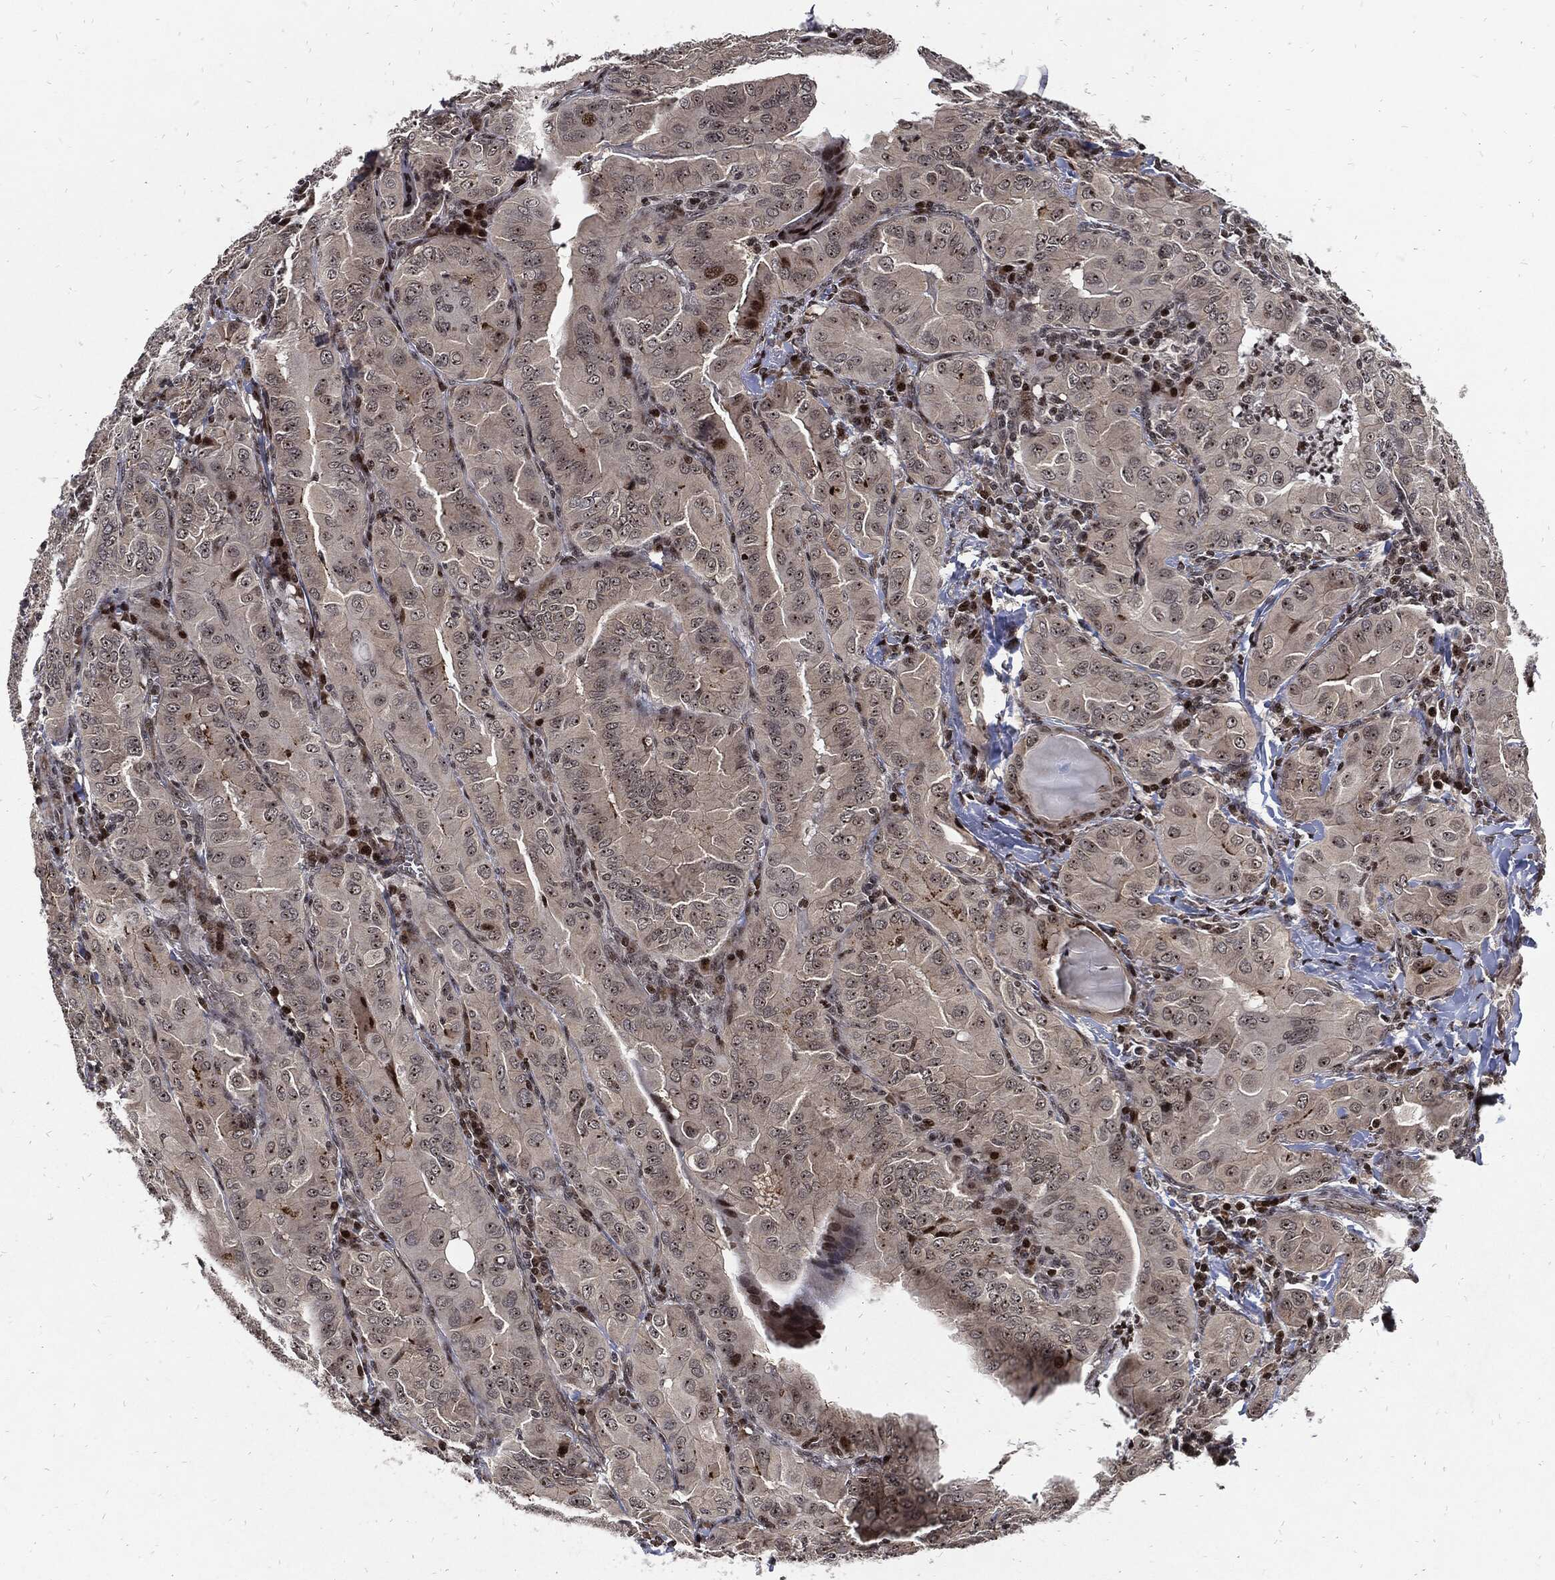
{"staining": {"intensity": "strong", "quantity": "<25%", "location": "nuclear"}, "tissue": "thyroid cancer", "cell_type": "Tumor cells", "image_type": "cancer", "snomed": [{"axis": "morphology", "description": "Papillary adenocarcinoma, NOS"}, {"axis": "topography", "description": "Thyroid gland"}], "caption": "Protein positivity by immunohistochemistry (IHC) displays strong nuclear positivity in approximately <25% of tumor cells in thyroid cancer (papillary adenocarcinoma). (IHC, brightfield microscopy, high magnification).", "gene": "ZNF775", "patient": {"sex": "female", "age": 37}}